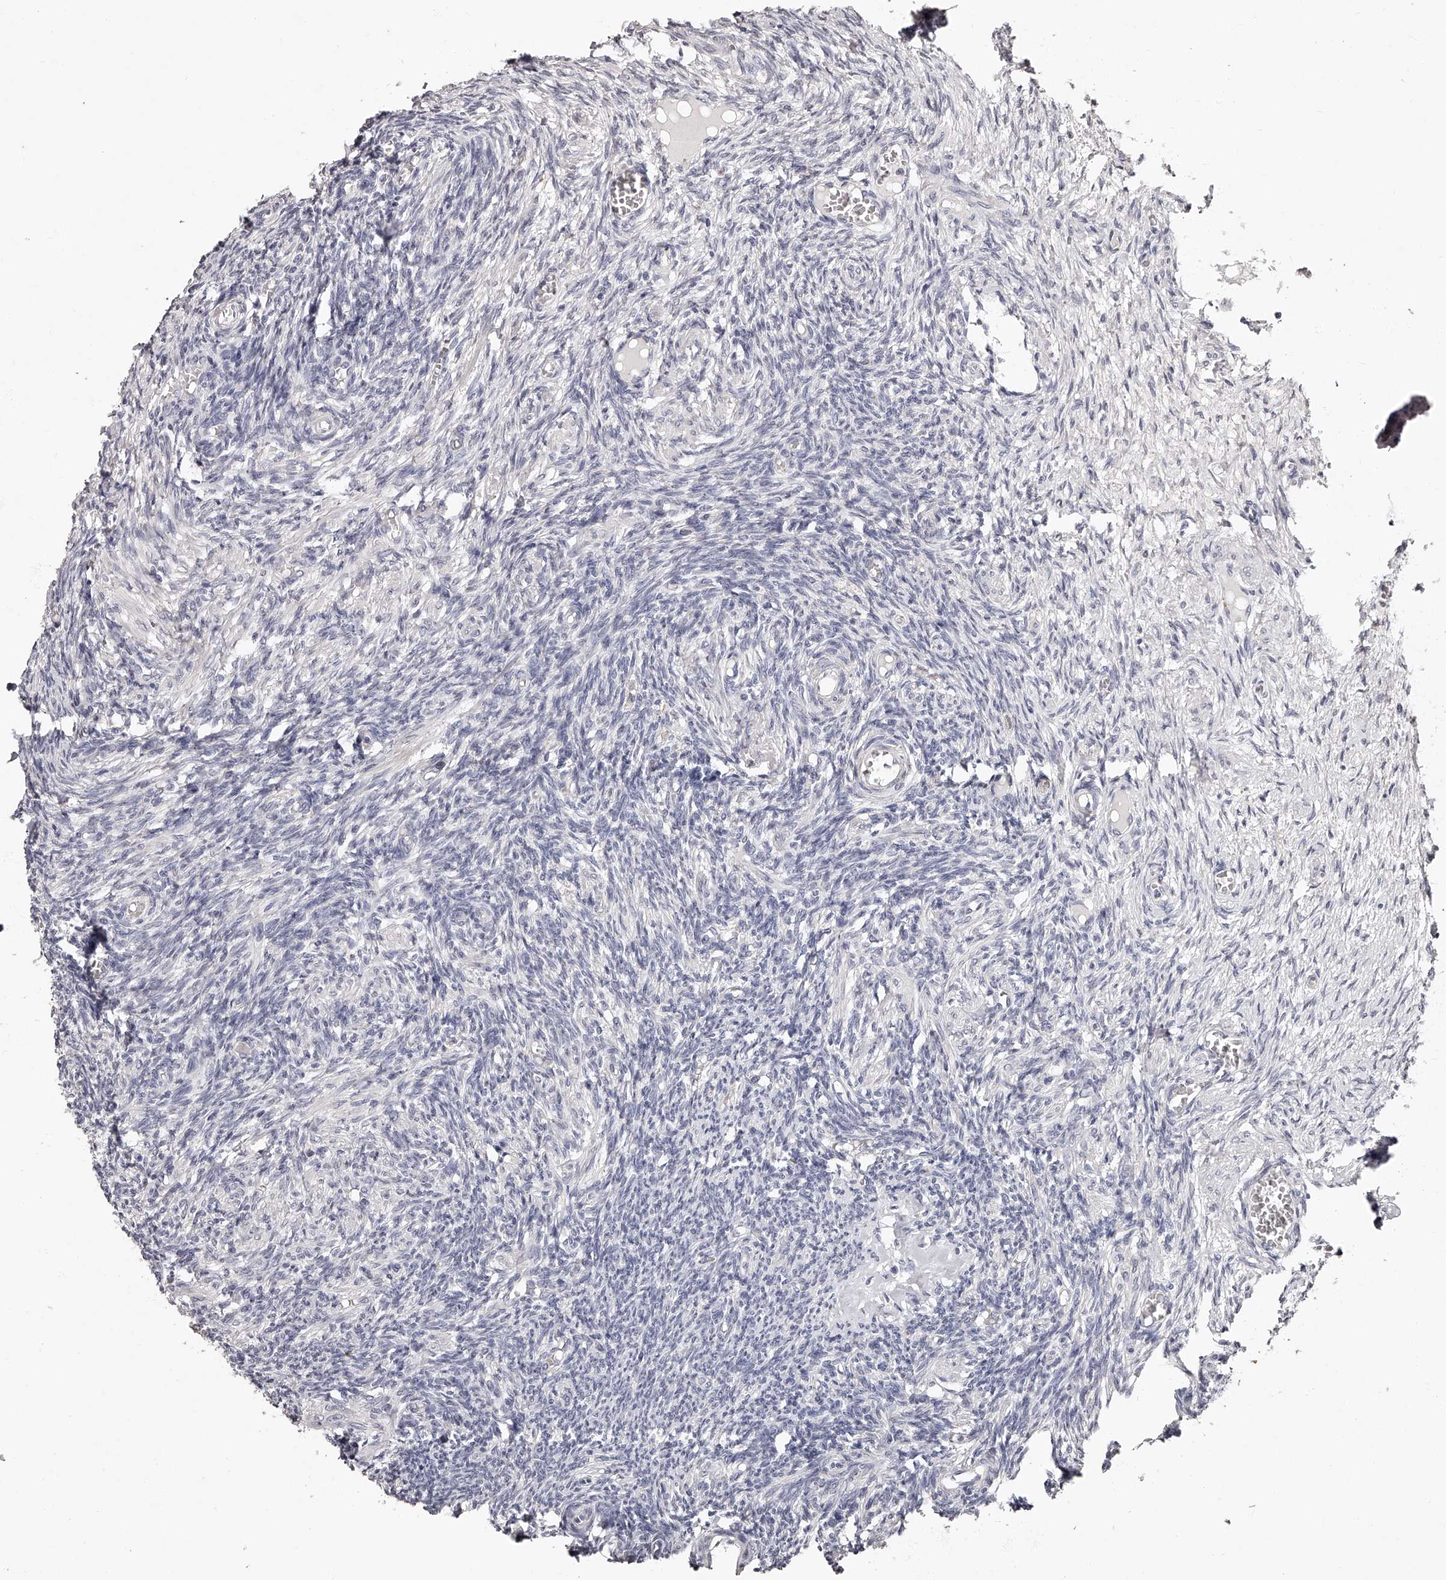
{"staining": {"intensity": "negative", "quantity": "none", "location": "none"}, "tissue": "ovary", "cell_type": "Ovarian stroma cells", "image_type": "normal", "snomed": [{"axis": "morphology", "description": "Normal tissue, NOS"}, {"axis": "topography", "description": "Ovary"}], "caption": "High power microscopy histopathology image of an immunohistochemistry micrograph of normal ovary, revealing no significant expression in ovarian stroma cells. (Brightfield microscopy of DAB immunohistochemistry at high magnification).", "gene": "NT5DC1", "patient": {"sex": "female", "age": 27}}